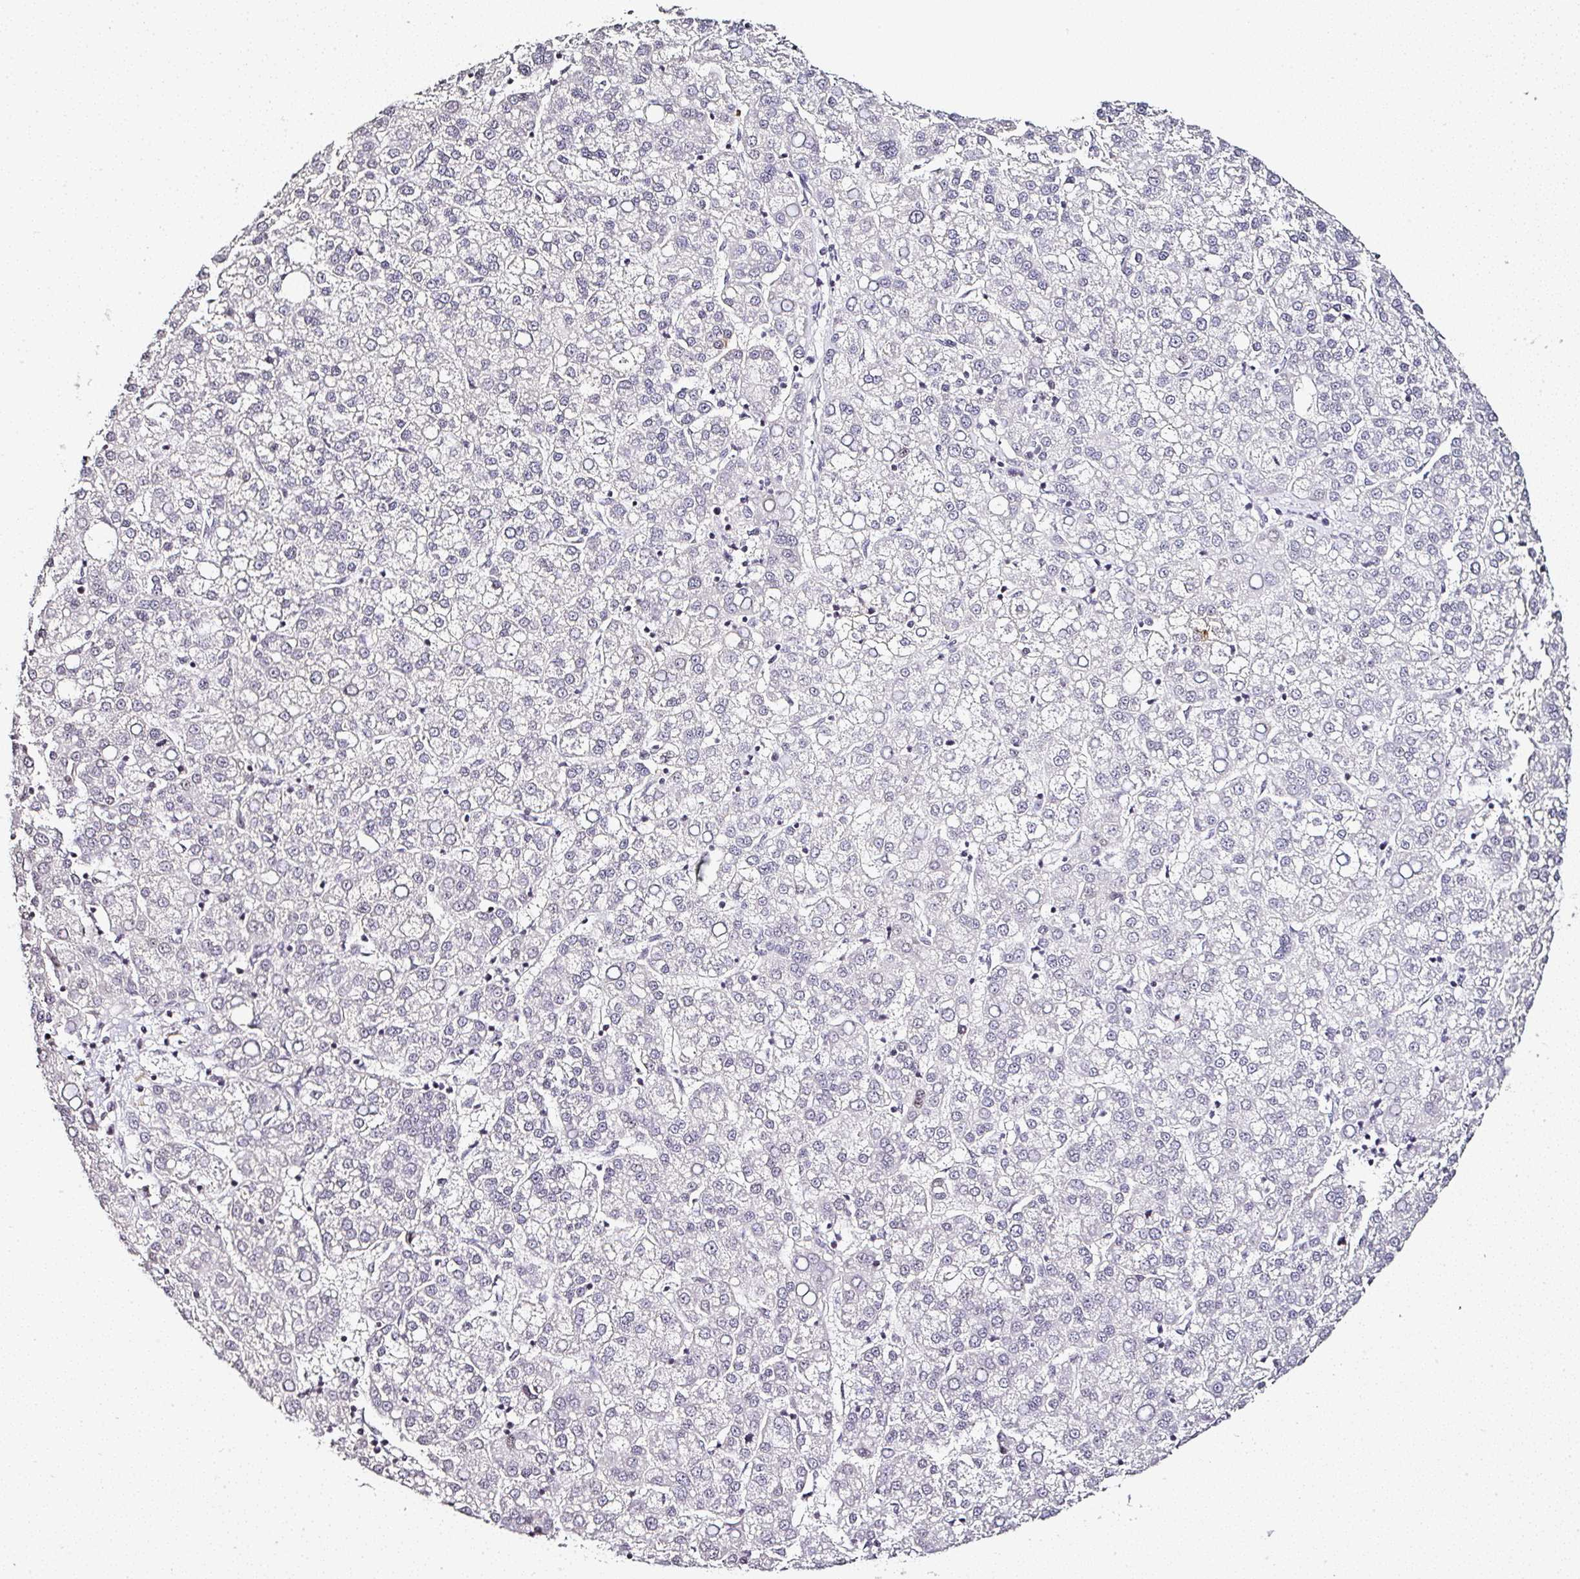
{"staining": {"intensity": "negative", "quantity": "none", "location": "none"}, "tissue": "liver cancer", "cell_type": "Tumor cells", "image_type": "cancer", "snomed": [{"axis": "morphology", "description": "Carcinoma, Hepatocellular, NOS"}, {"axis": "topography", "description": "Liver"}], "caption": "This micrograph is of liver hepatocellular carcinoma stained with immunohistochemistry (IHC) to label a protein in brown with the nuclei are counter-stained blue. There is no positivity in tumor cells.", "gene": "SERPINB3", "patient": {"sex": "female", "age": 58}}